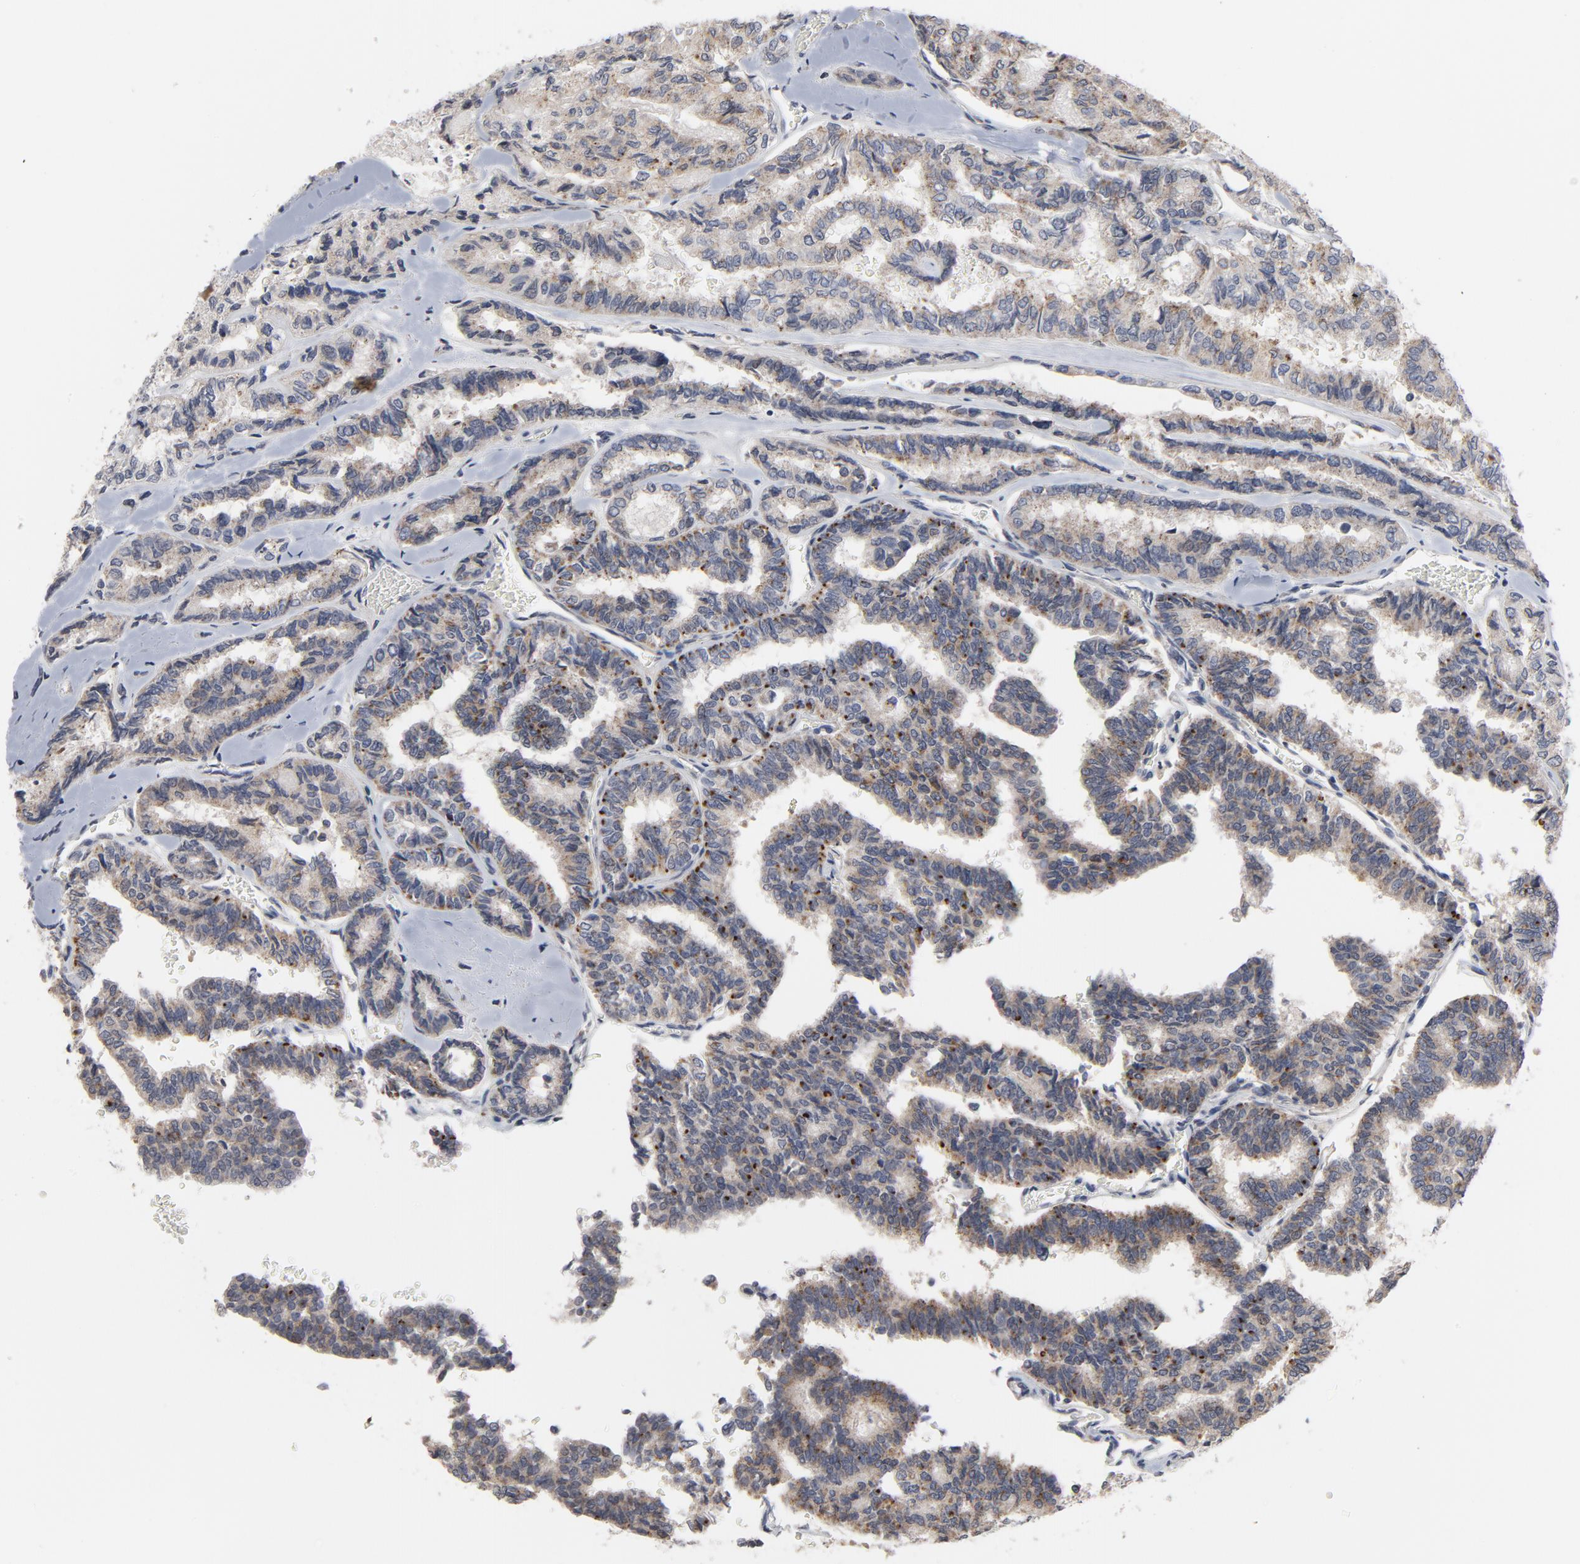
{"staining": {"intensity": "moderate", "quantity": ">75%", "location": "cytoplasmic/membranous"}, "tissue": "thyroid cancer", "cell_type": "Tumor cells", "image_type": "cancer", "snomed": [{"axis": "morphology", "description": "Papillary adenocarcinoma, NOS"}, {"axis": "topography", "description": "Thyroid gland"}], "caption": "The immunohistochemical stain highlights moderate cytoplasmic/membranous positivity in tumor cells of papillary adenocarcinoma (thyroid) tissue. Using DAB (brown) and hematoxylin (blue) stains, captured at high magnification using brightfield microscopy.", "gene": "PPP1R1B", "patient": {"sex": "female", "age": 35}}